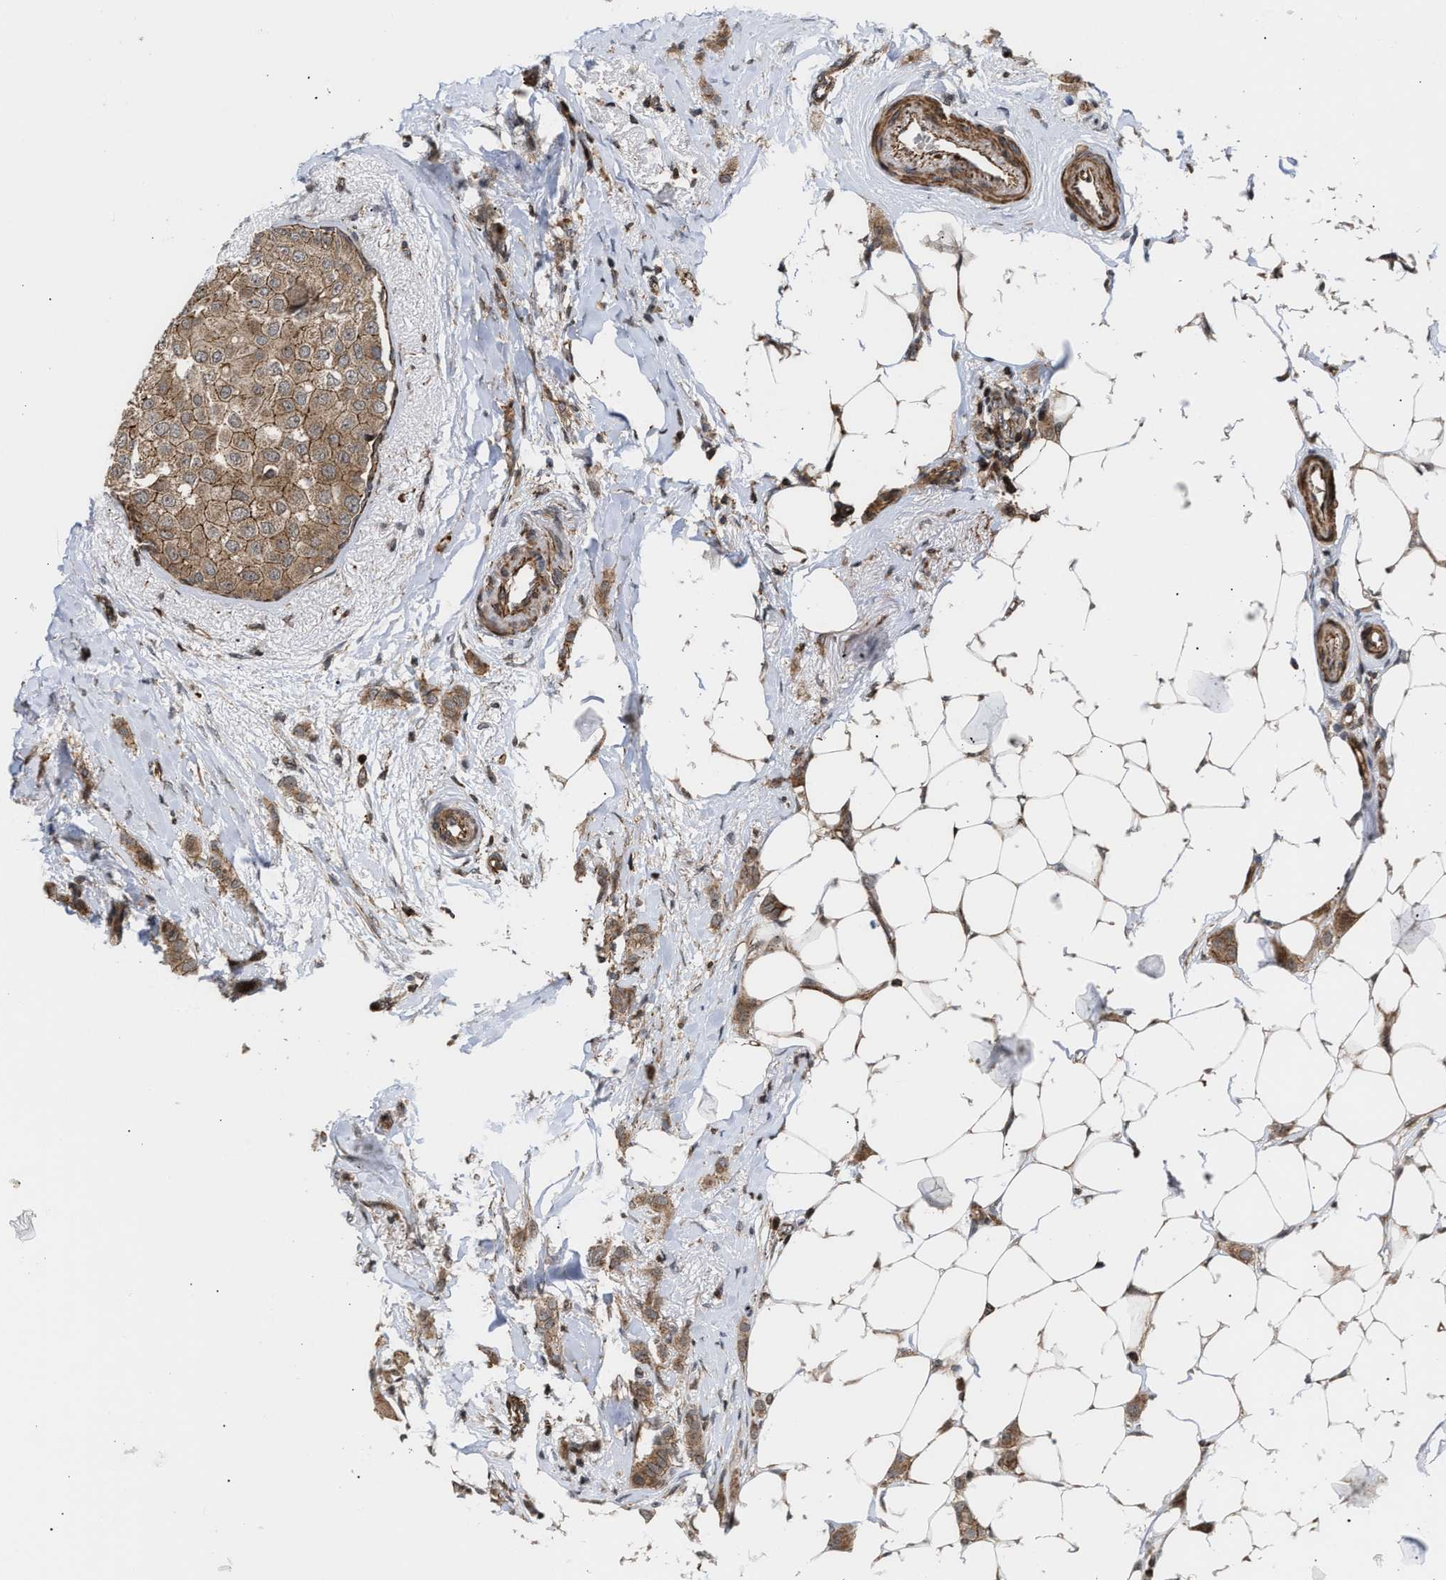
{"staining": {"intensity": "moderate", "quantity": ">75%", "location": "cytoplasmic/membranous"}, "tissue": "breast cancer", "cell_type": "Tumor cells", "image_type": "cancer", "snomed": [{"axis": "morphology", "description": "Lobular carcinoma"}, {"axis": "topography", "description": "Breast"}], "caption": "Protein staining reveals moderate cytoplasmic/membranous positivity in about >75% of tumor cells in breast lobular carcinoma.", "gene": "STAU2", "patient": {"sex": "female", "age": 55}}